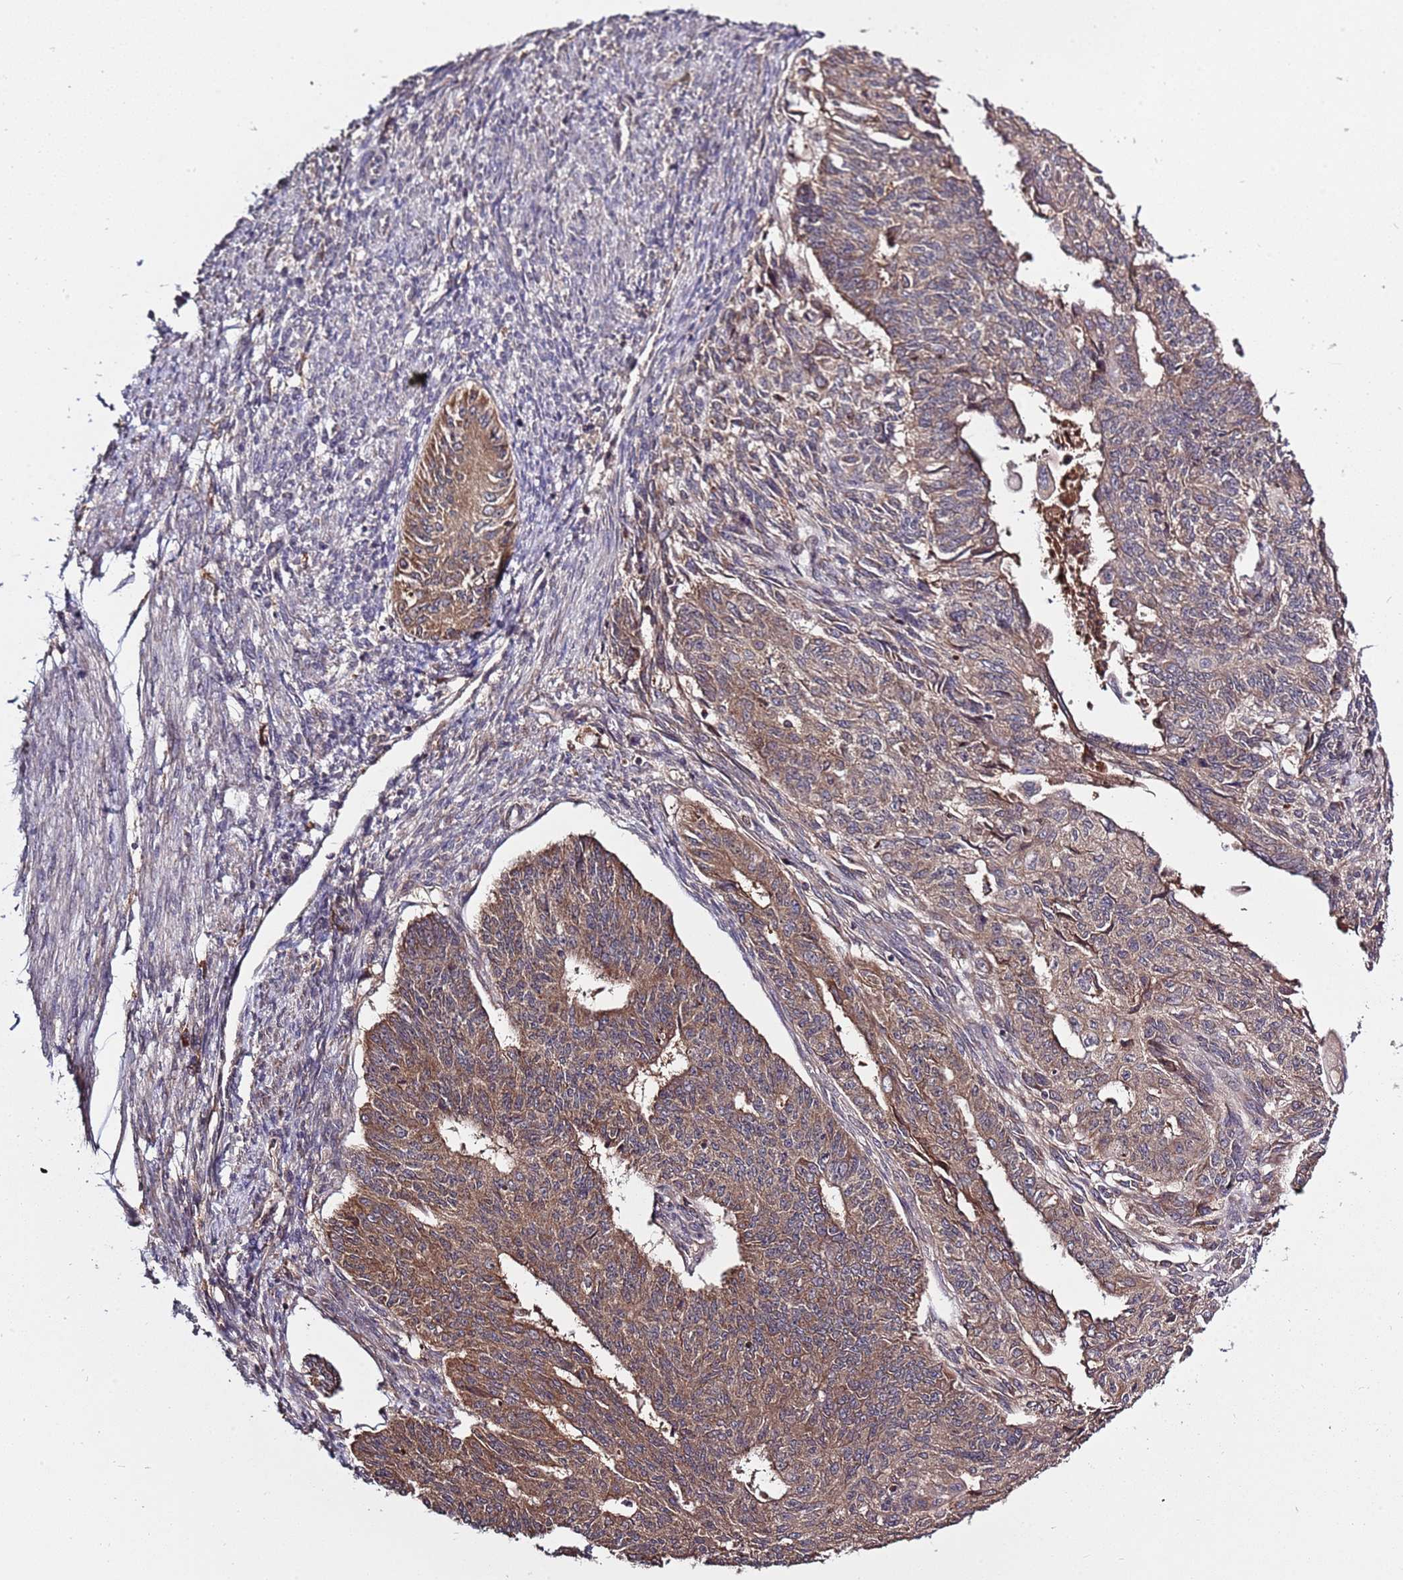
{"staining": {"intensity": "moderate", "quantity": ">75%", "location": "cytoplasmic/membranous"}, "tissue": "endometrial cancer", "cell_type": "Tumor cells", "image_type": "cancer", "snomed": [{"axis": "morphology", "description": "Adenocarcinoma, NOS"}, {"axis": "topography", "description": "Endometrium"}], "caption": "Moderate cytoplasmic/membranous protein expression is identified in about >75% of tumor cells in endometrial adenocarcinoma. (brown staining indicates protein expression, while blue staining denotes nuclei).", "gene": "USP32", "patient": {"sex": "female", "age": 32}}